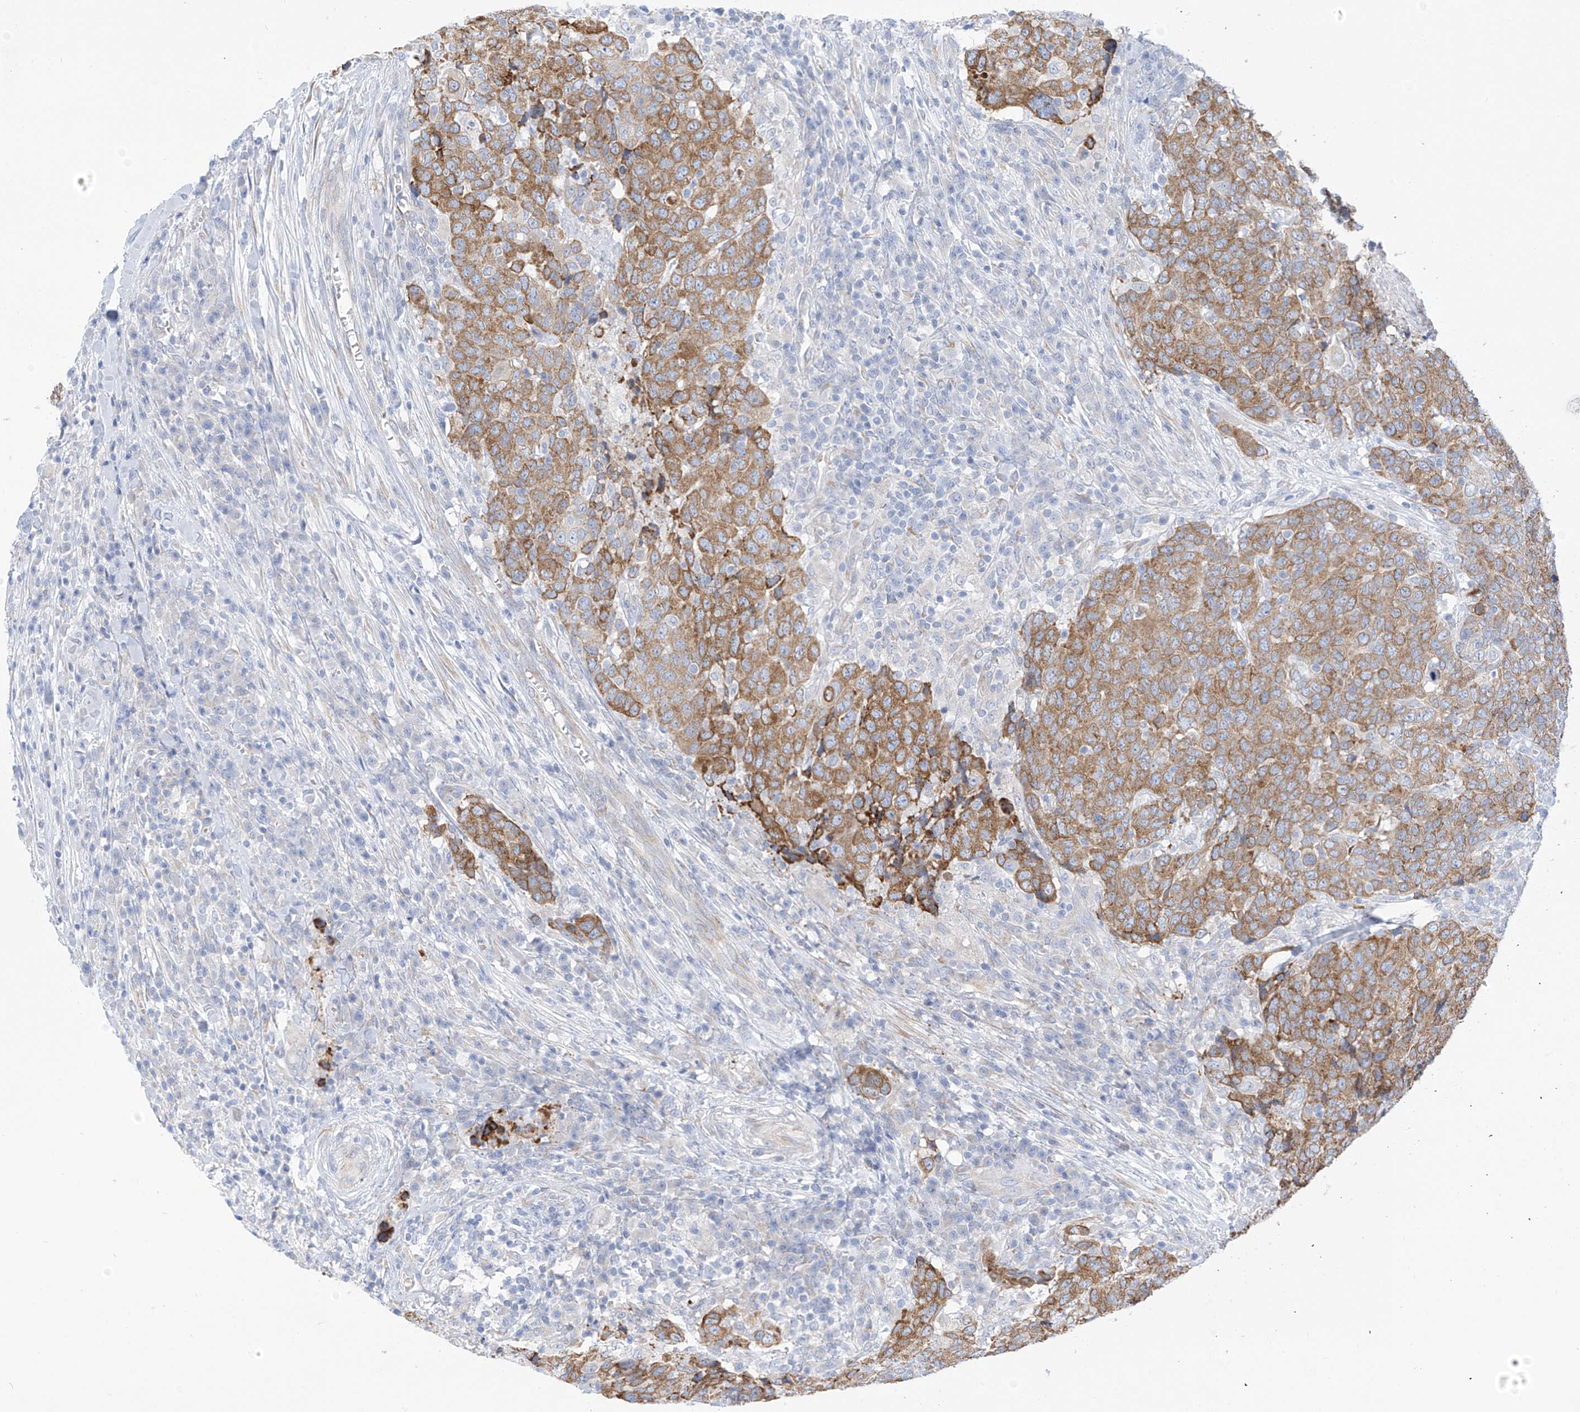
{"staining": {"intensity": "moderate", "quantity": ">75%", "location": "cytoplasmic/membranous"}, "tissue": "head and neck cancer", "cell_type": "Tumor cells", "image_type": "cancer", "snomed": [{"axis": "morphology", "description": "Squamous cell carcinoma, NOS"}, {"axis": "topography", "description": "Head-Neck"}], "caption": "A medium amount of moderate cytoplasmic/membranous positivity is present in about >75% of tumor cells in head and neck cancer (squamous cell carcinoma) tissue.", "gene": "RCN2", "patient": {"sex": "male", "age": 66}}